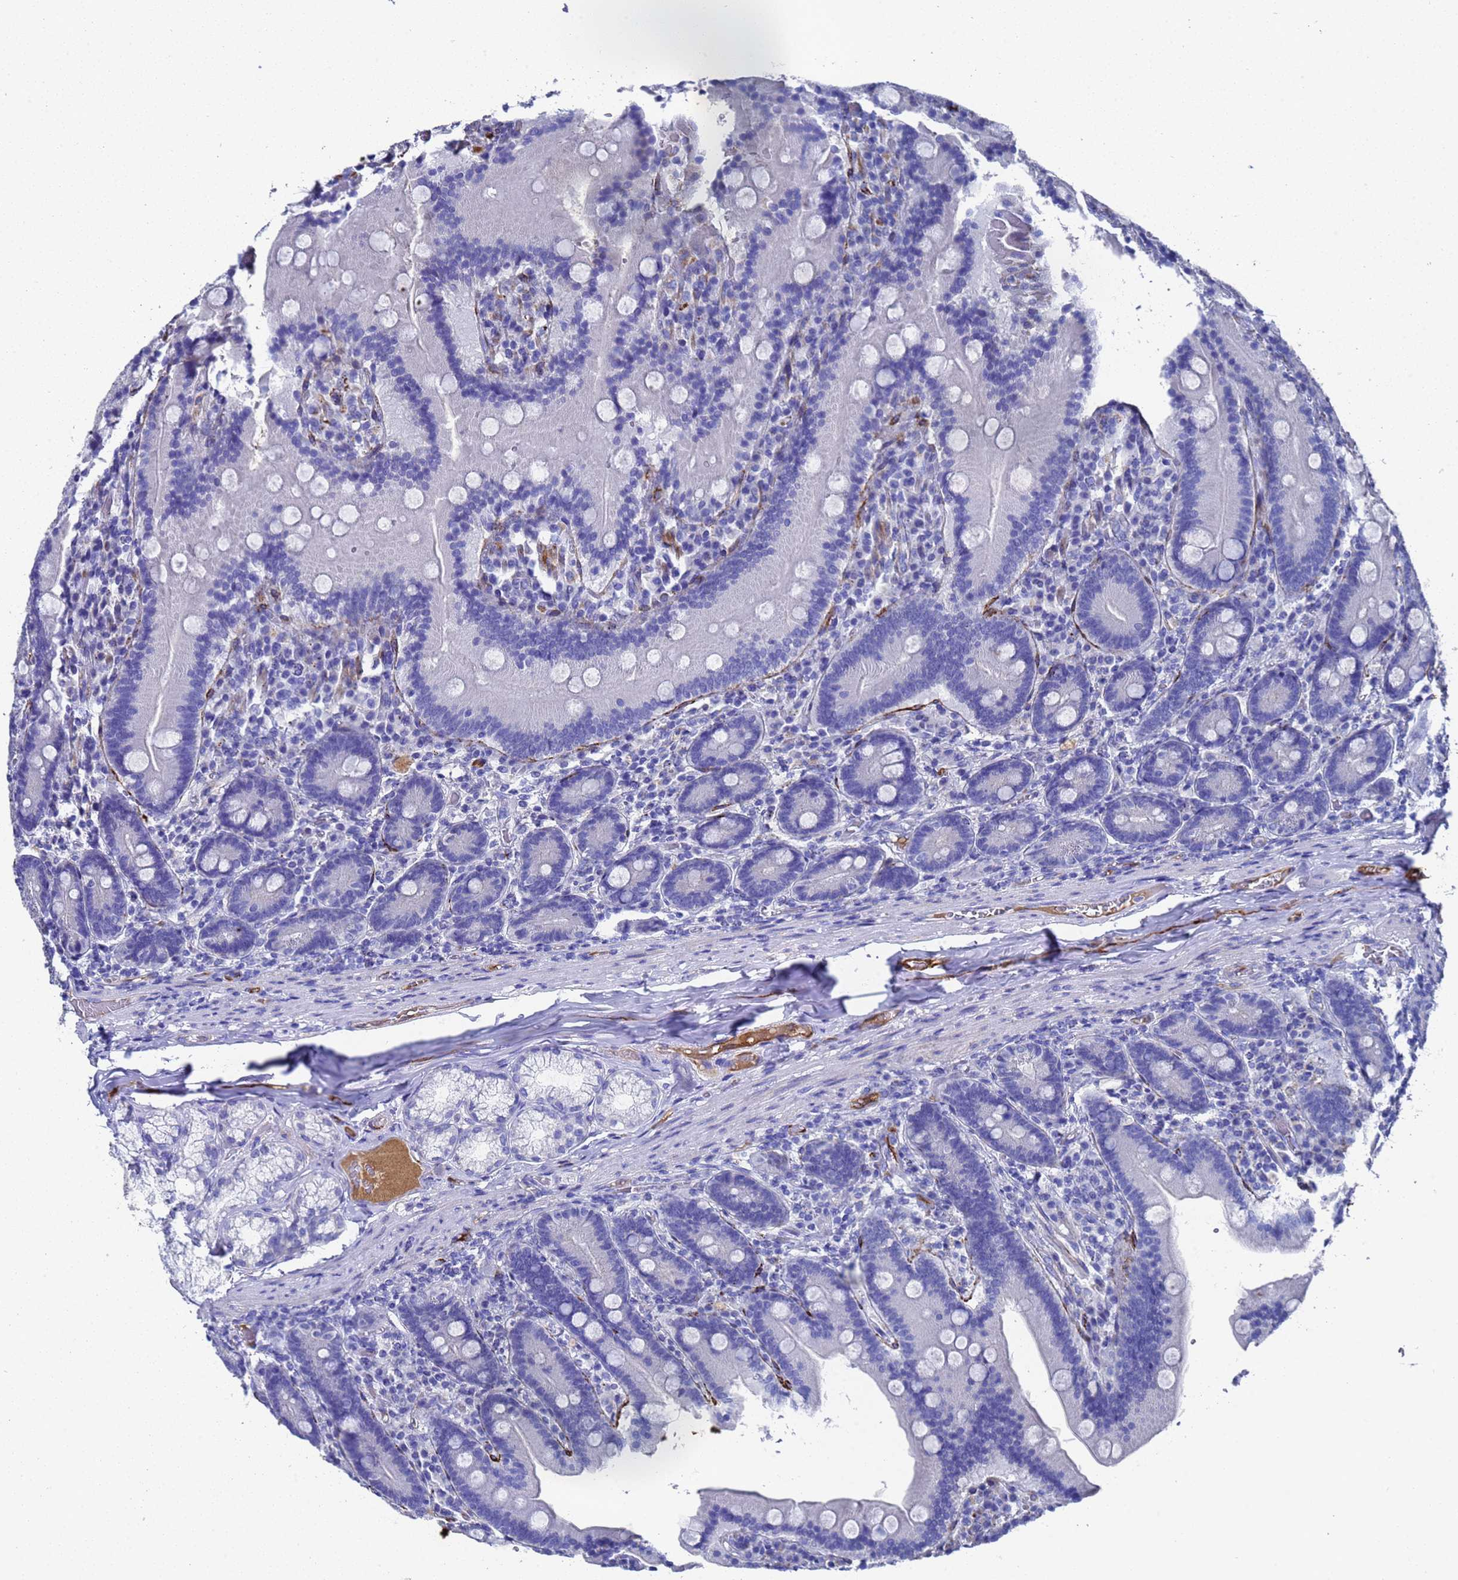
{"staining": {"intensity": "negative", "quantity": "none", "location": "none"}, "tissue": "duodenum", "cell_type": "Glandular cells", "image_type": "normal", "snomed": [{"axis": "morphology", "description": "Normal tissue, NOS"}, {"axis": "topography", "description": "Duodenum"}], "caption": "The photomicrograph reveals no staining of glandular cells in benign duodenum. (DAB (3,3'-diaminobenzidine) IHC, high magnification).", "gene": "ADIPOQ", "patient": {"sex": "female", "age": 62}}